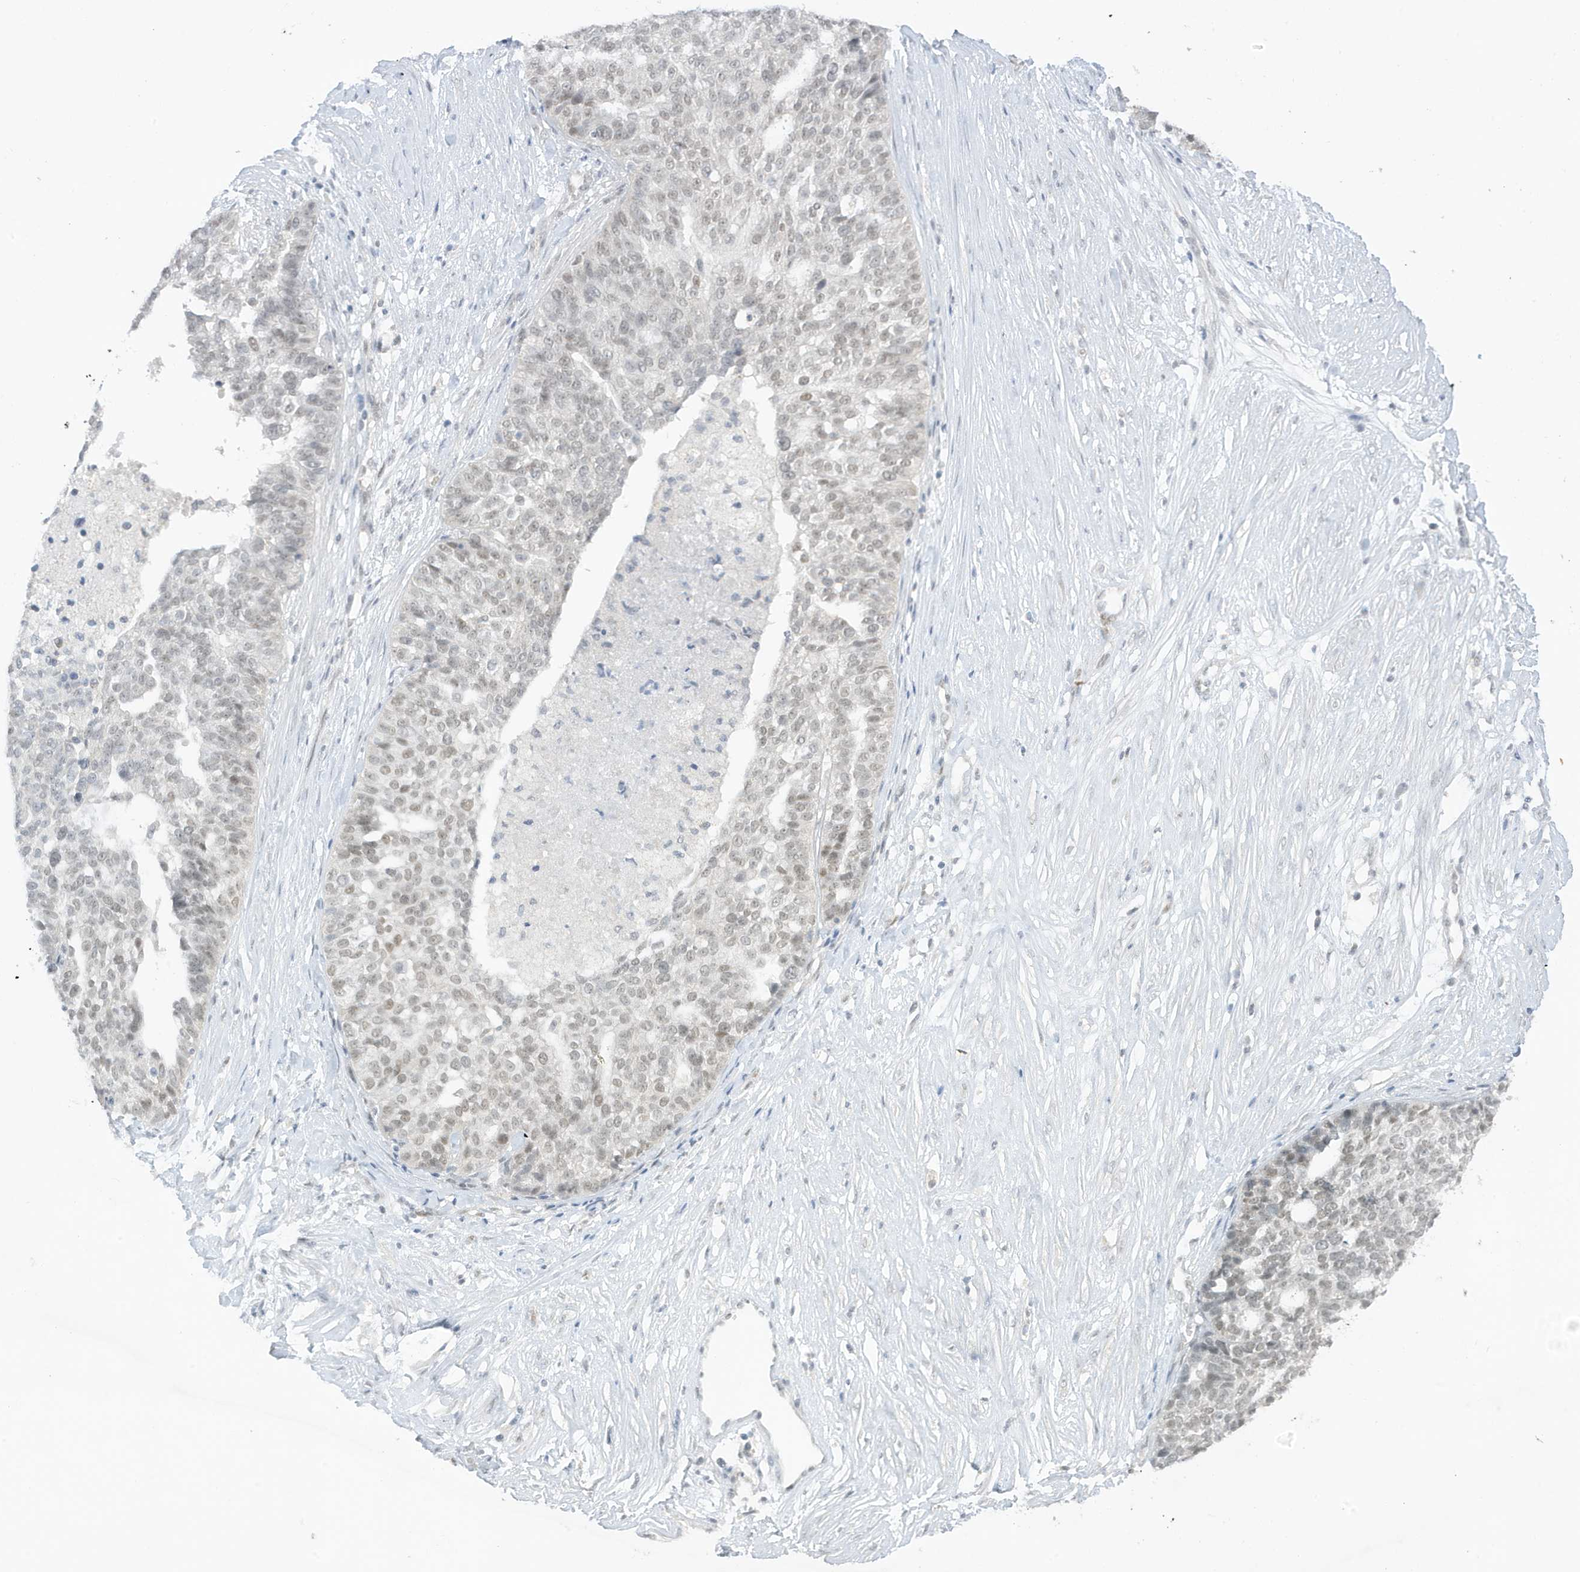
{"staining": {"intensity": "weak", "quantity": "<25%", "location": "nuclear"}, "tissue": "ovarian cancer", "cell_type": "Tumor cells", "image_type": "cancer", "snomed": [{"axis": "morphology", "description": "Cystadenocarcinoma, serous, NOS"}, {"axis": "topography", "description": "Ovary"}], "caption": "Immunohistochemistry (IHC) photomicrograph of ovarian serous cystadenocarcinoma stained for a protein (brown), which shows no positivity in tumor cells.", "gene": "MSL3", "patient": {"sex": "female", "age": 59}}